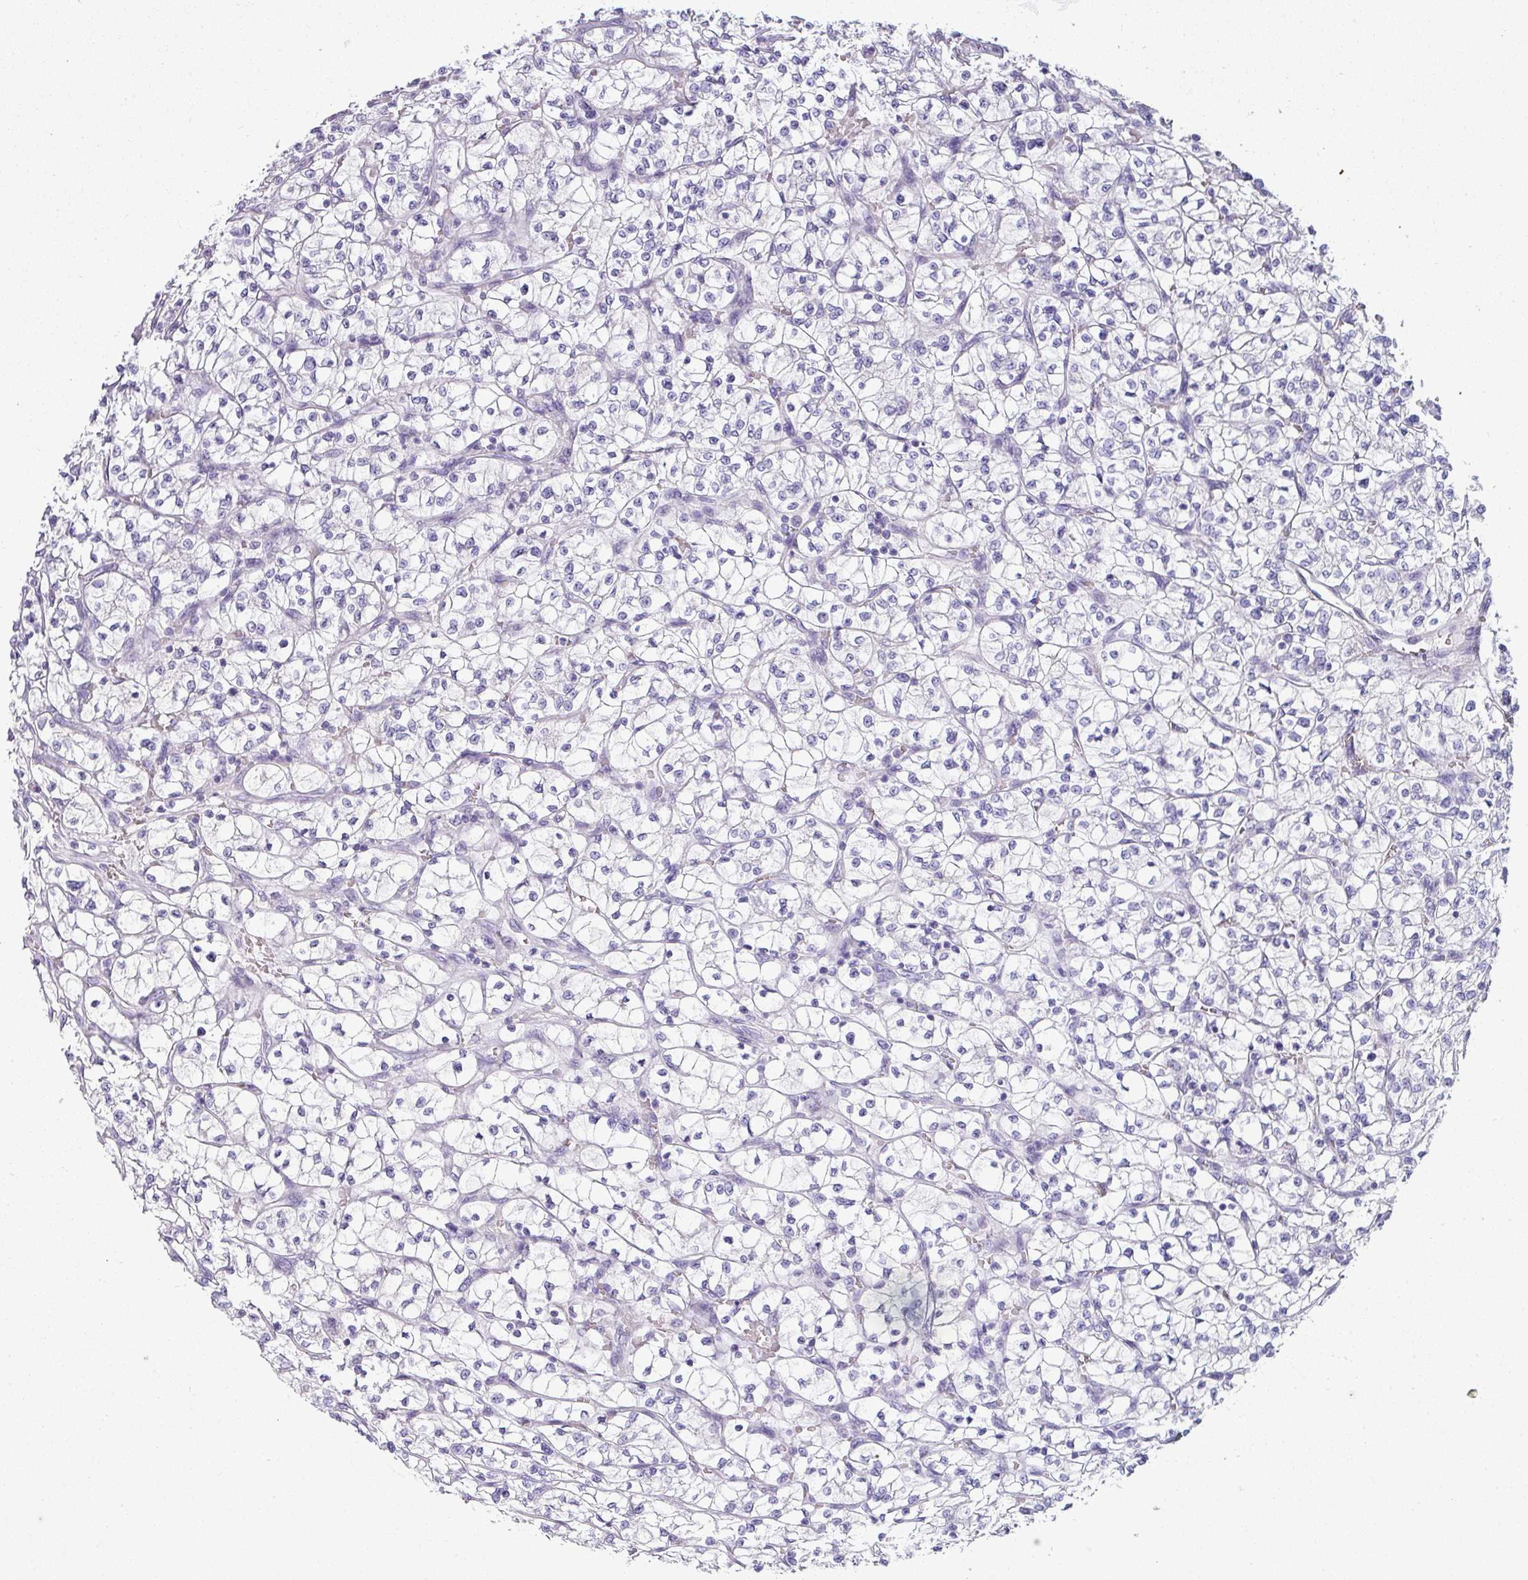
{"staining": {"intensity": "negative", "quantity": "none", "location": "none"}, "tissue": "renal cancer", "cell_type": "Tumor cells", "image_type": "cancer", "snomed": [{"axis": "morphology", "description": "Adenocarcinoma, NOS"}, {"axis": "topography", "description": "Kidney"}], "caption": "Photomicrograph shows no protein staining in tumor cells of renal cancer (adenocarcinoma) tissue.", "gene": "VCX2", "patient": {"sex": "female", "age": 64}}